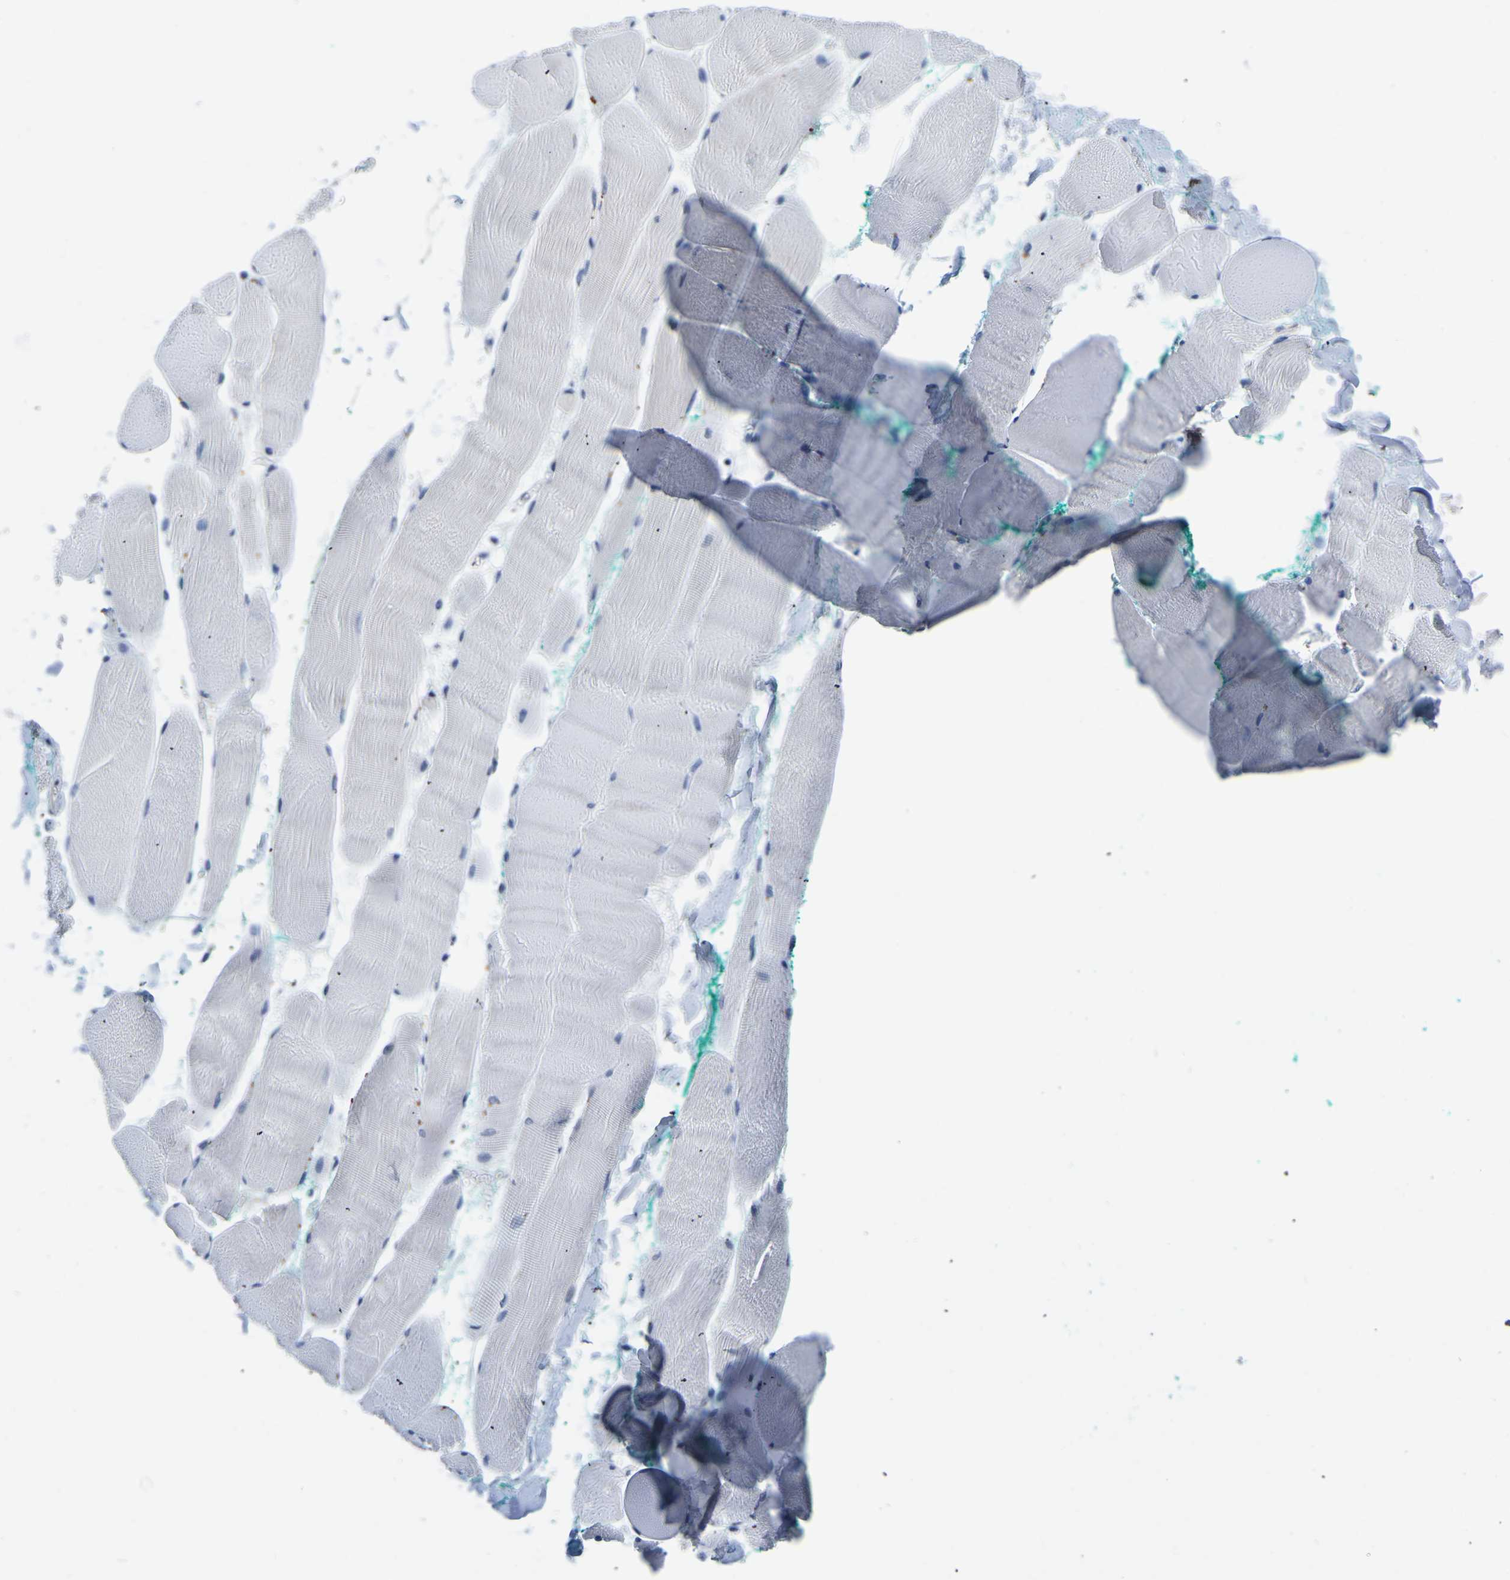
{"staining": {"intensity": "negative", "quantity": "none", "location": "none"}, "tissue": "skeletal muscle", "cell_type": "Myocytes", "image_type": "normal", "snomed": [{"axis": "morphology", "description": "Normal tissue, NOS"}, {"axis": "morphology", "description": "Squamous cell carcinoma, NOS"}, {"axis": "topography", "description": "Skeletal muscle"}], "caption": "Immunohistochemical staining of unremarkable human skeletal muscle exhibits no significant positivity in myocytes. (DAB (3,3'-diaminobenzidine) immunohistochemistry (IHC) visualized using brightfield microscopy, high magnification).", "gene": "FGD5", "patient": {"sex": "male", "age": 51}}